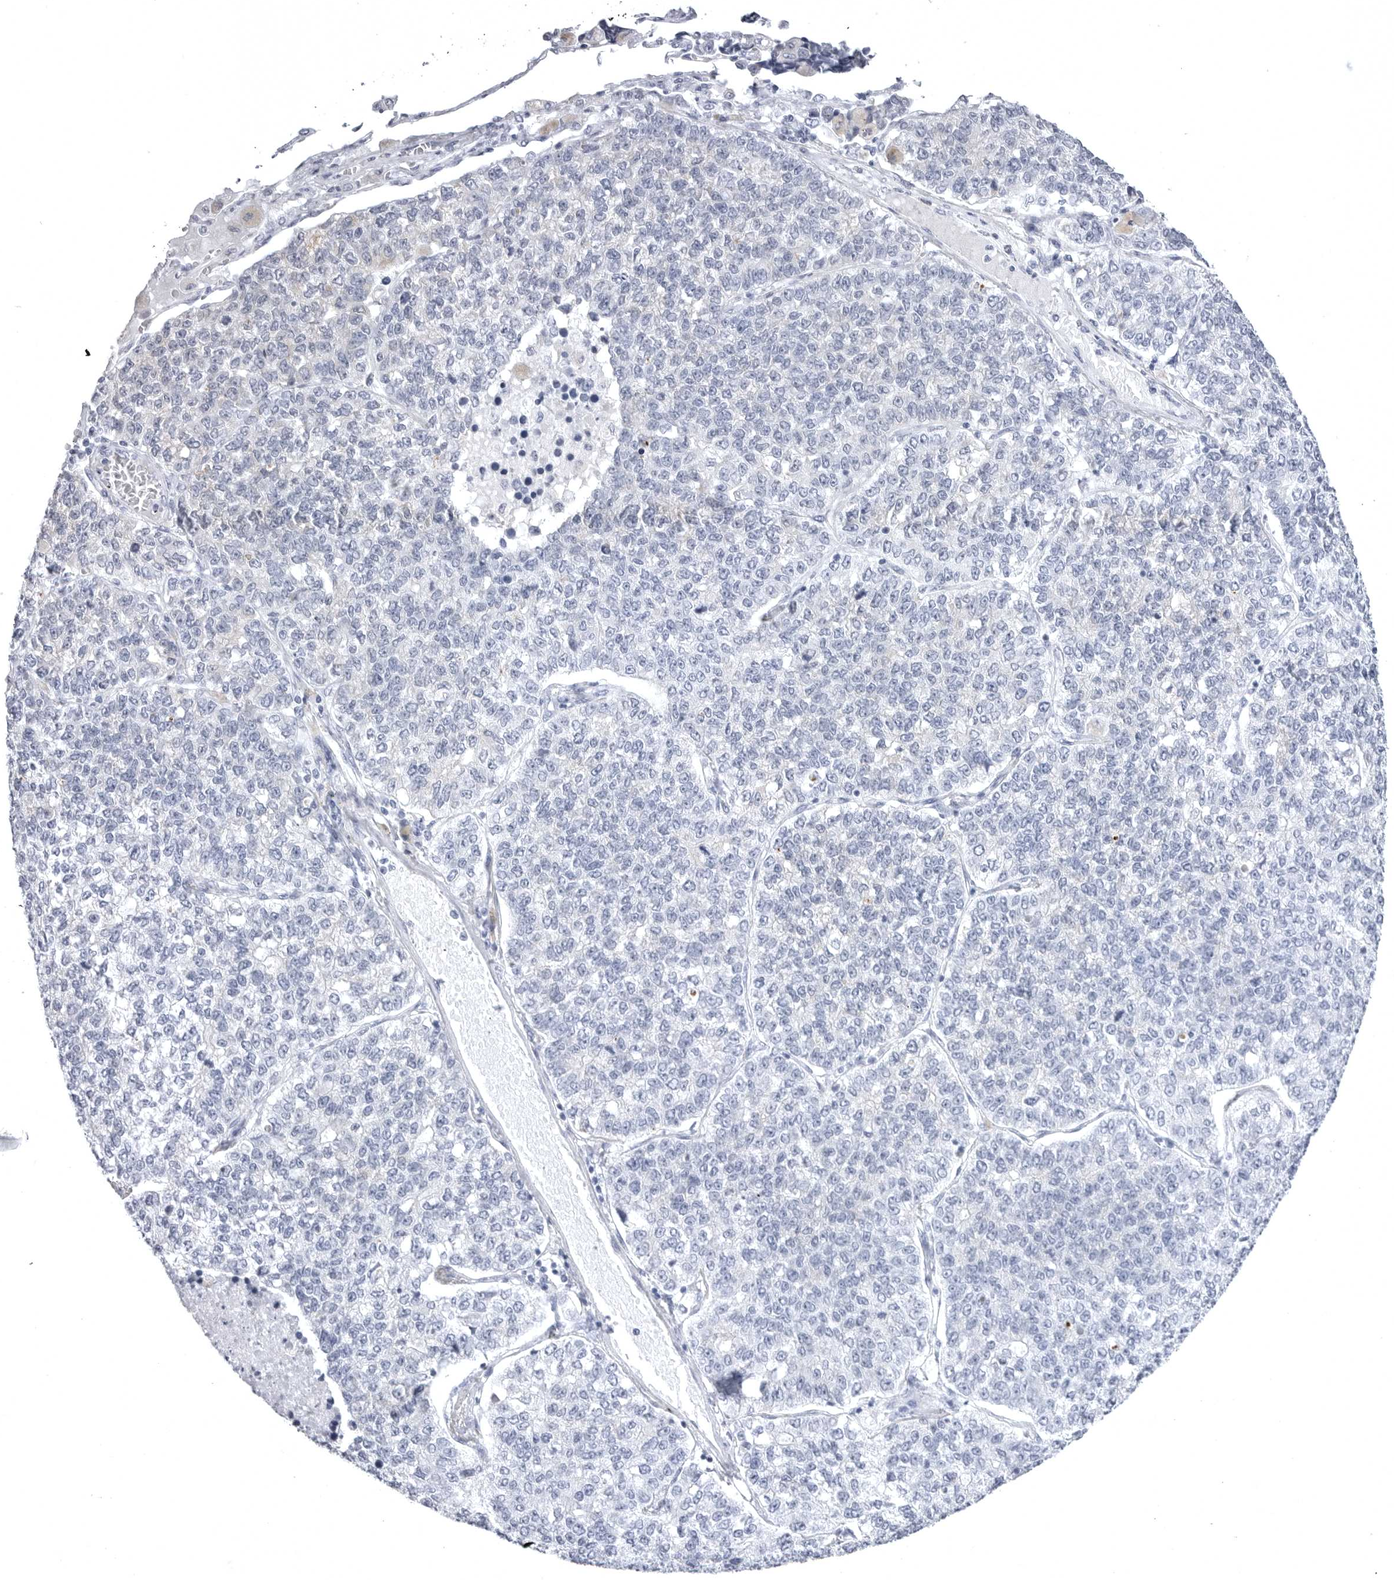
{"staining": {"intensity": "negative", "quantity": "none", "location": "none"}, "tissue": "lung cancer", "cell_type": "Tumor cells", "image_type": "cancer", "snomed": [{"axis": "morphology", "description": "Adenocarcinoma, NOS"}, {"axis": "topography", "description": "Lung"}], "caption": "Tumor cells show no significant protein positivity in lung adenocarcinoma.", "gene": "TUFM", "patient": {"sex": "male", "age": 49}}